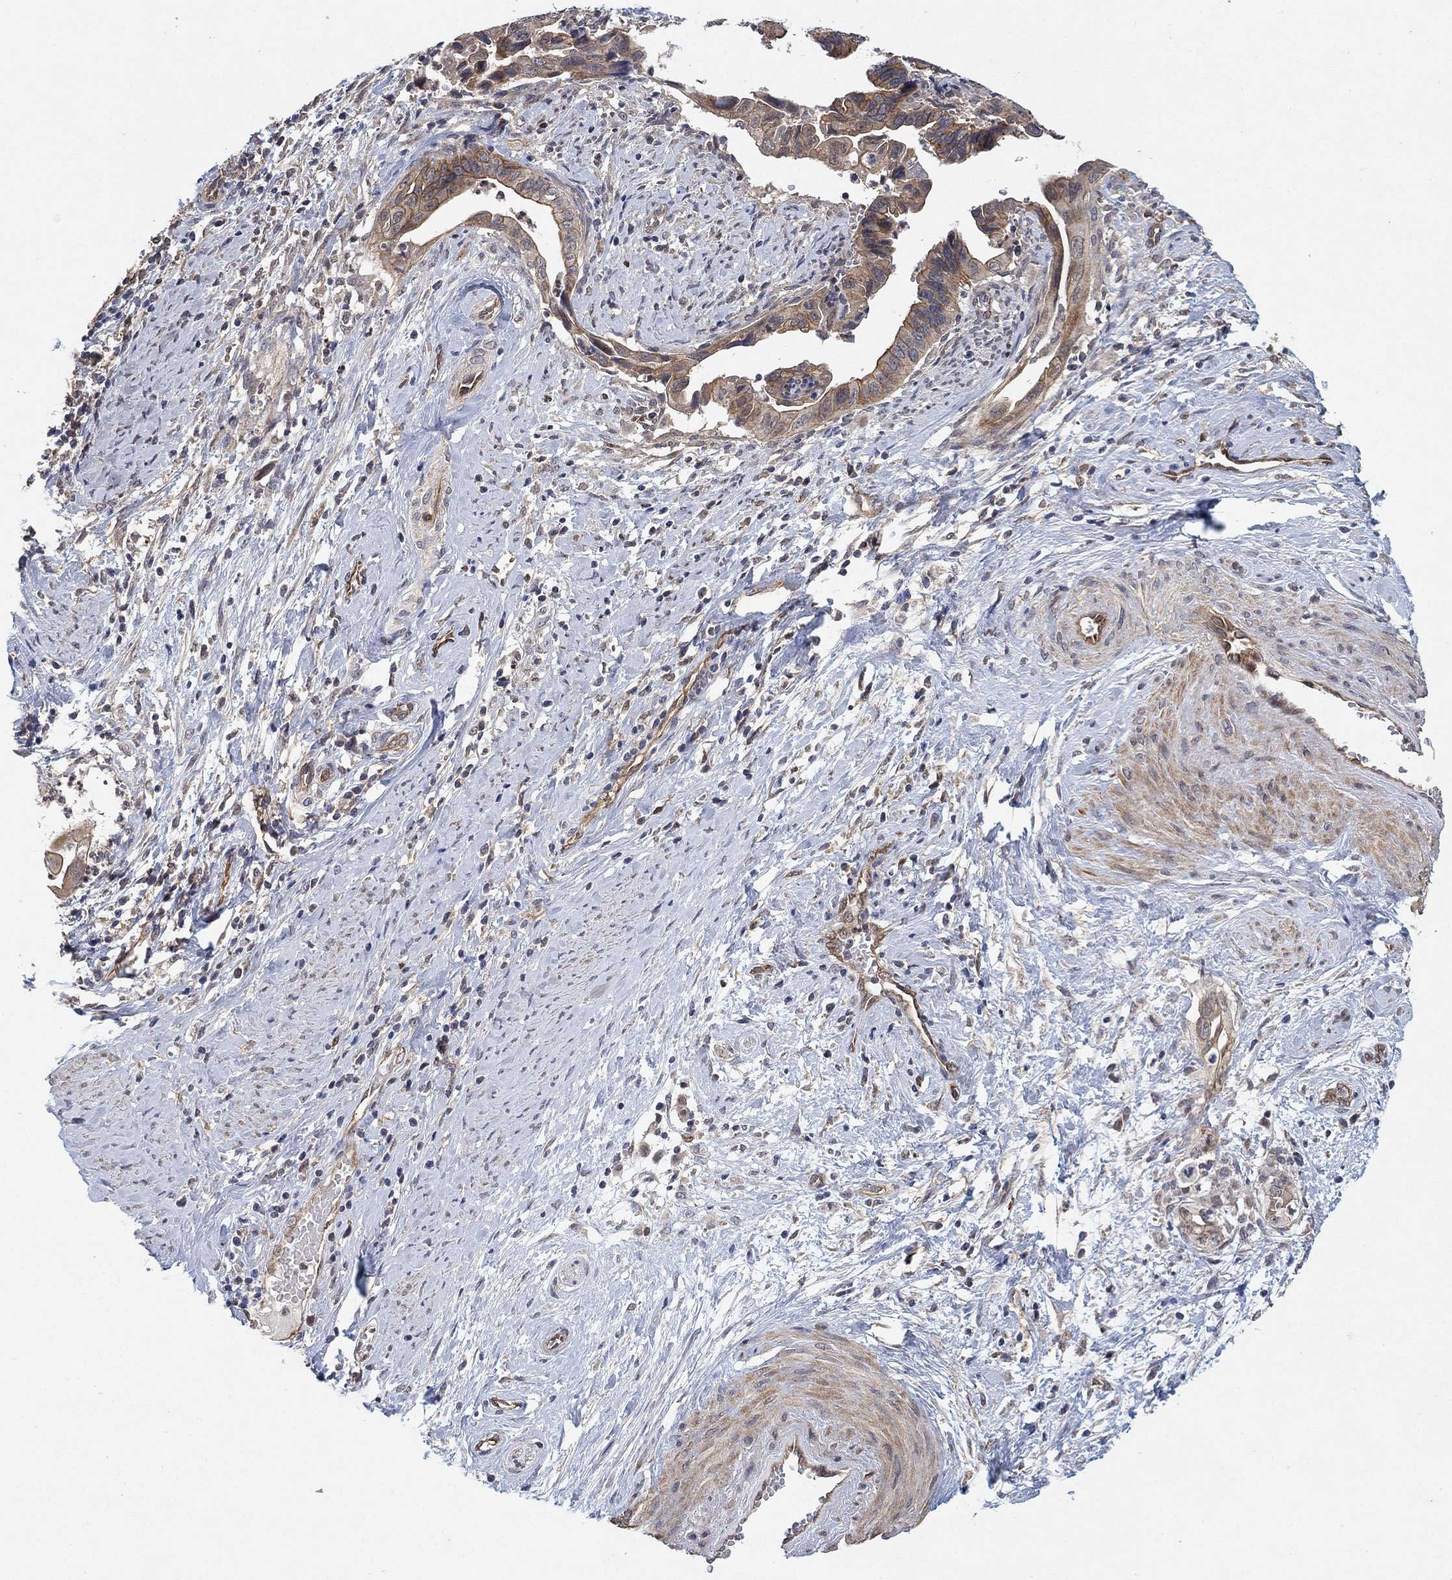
{"staining": {"intensity": "moderate", "quantity": "25%-75%", "location": "cytoplasmic/membranous"}, "tissue": "cervical cancer", "cell_type": "Tumor cells", "image_type": "cancer", "snomed": [{"axis": "morphology", "description": "Adenocarcinoma, NOS"}, {"axis": "topography", "description": "Cervix"}], "caption": "There is medium levels of moderate cytoplasmic/membranous expression in tumor cells of cervical adenocarcinoma, as demonstrated by immunohistochemical staining (brown color).", "gene": "MCUR1", "patient": {"sex": "female", "age": 42}}